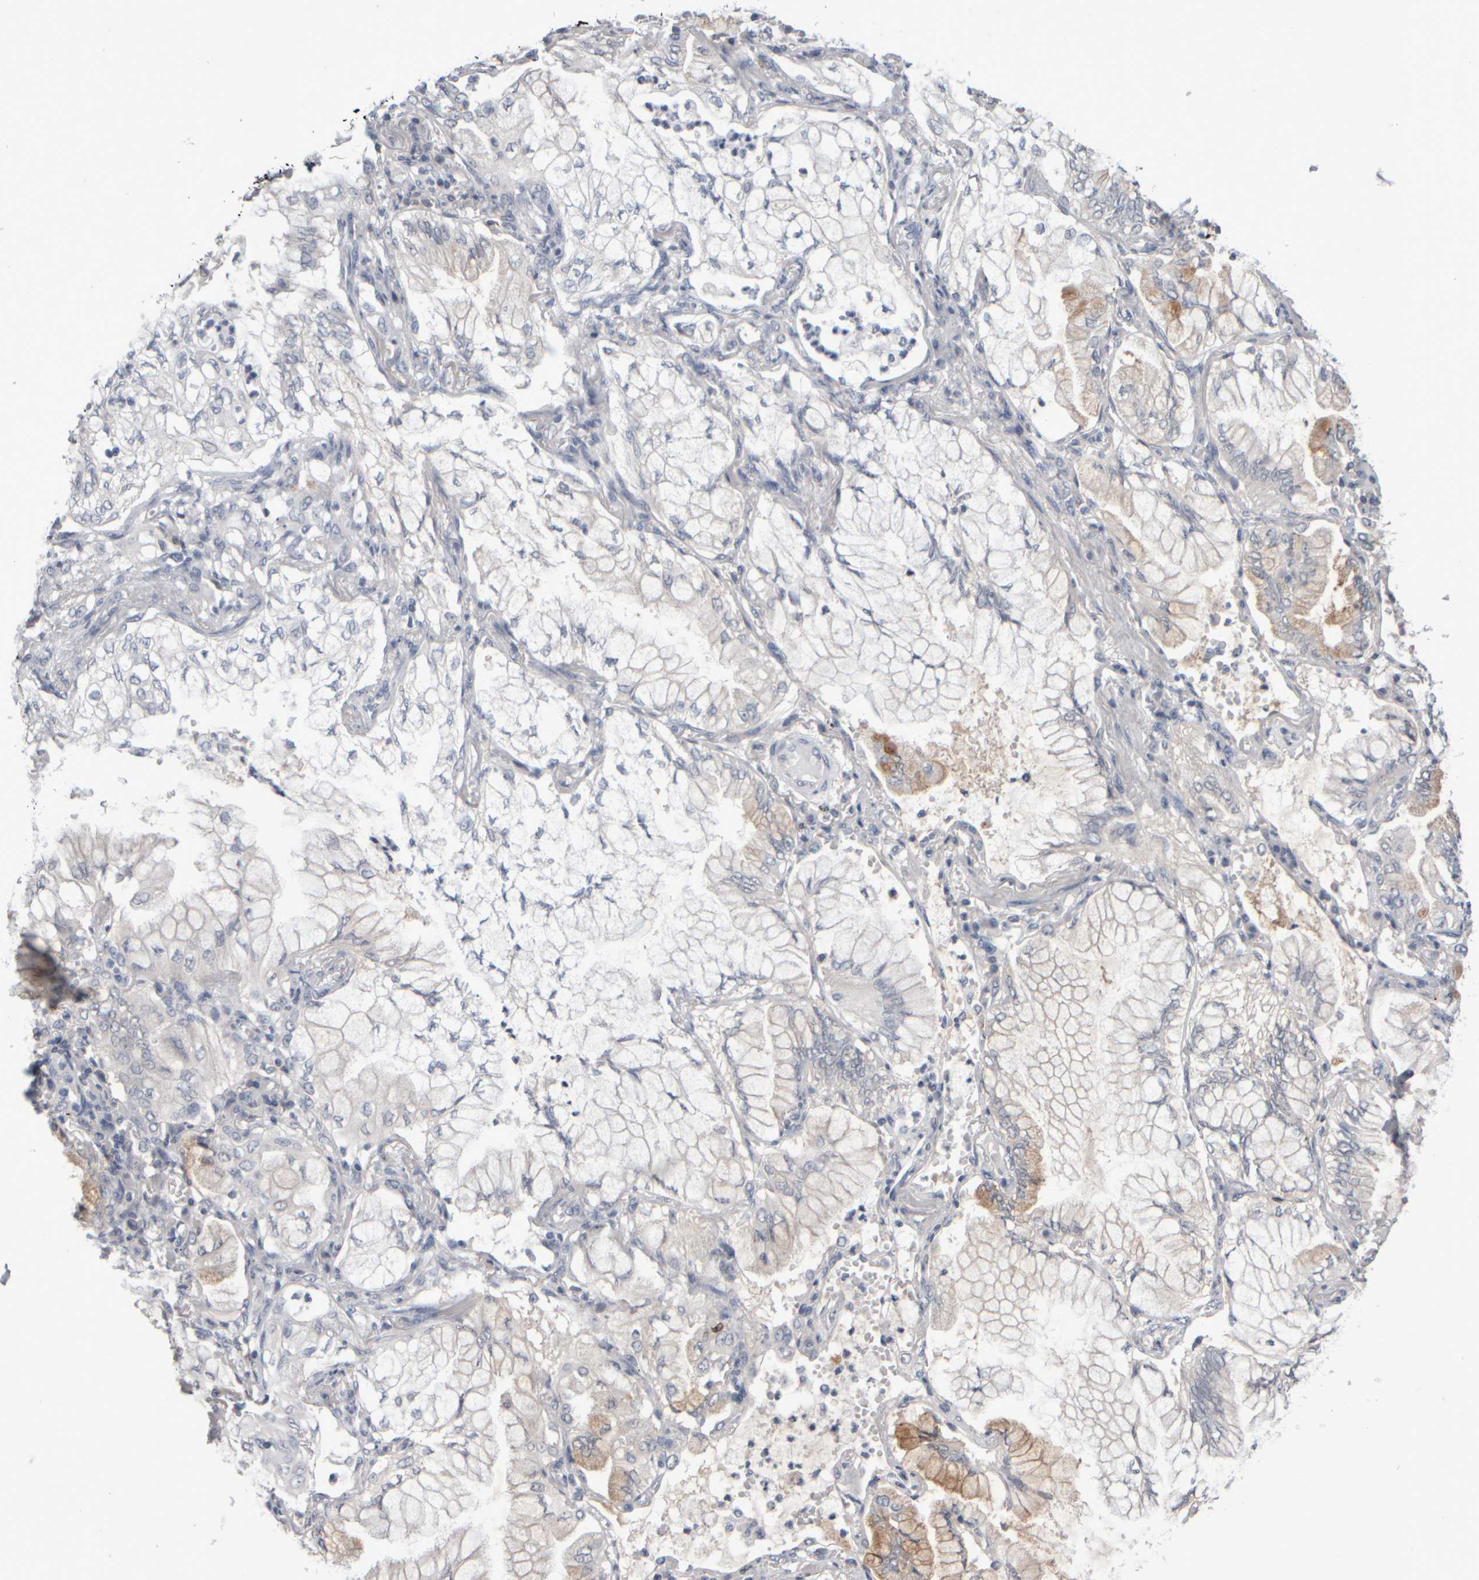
{"staining": {"intensity": "weak", "quantity": "<25%", "location": "cytoplasmic/membranous"}, "tissue": "lung cancer", "cell_type": "Tumor cells", "image_type": "cancer", "snomed": [{"axis": "morphology", "description": "Adenocarcinoma, NOS"}, {"axis": "topography", "description": "Lung"}], "caption": "The histopathology image demonstrates no staining of tumor cells in lung adenocarcinoma.", "gene": "EPHX2", "patient": {"sex": "female", "age": 70}}